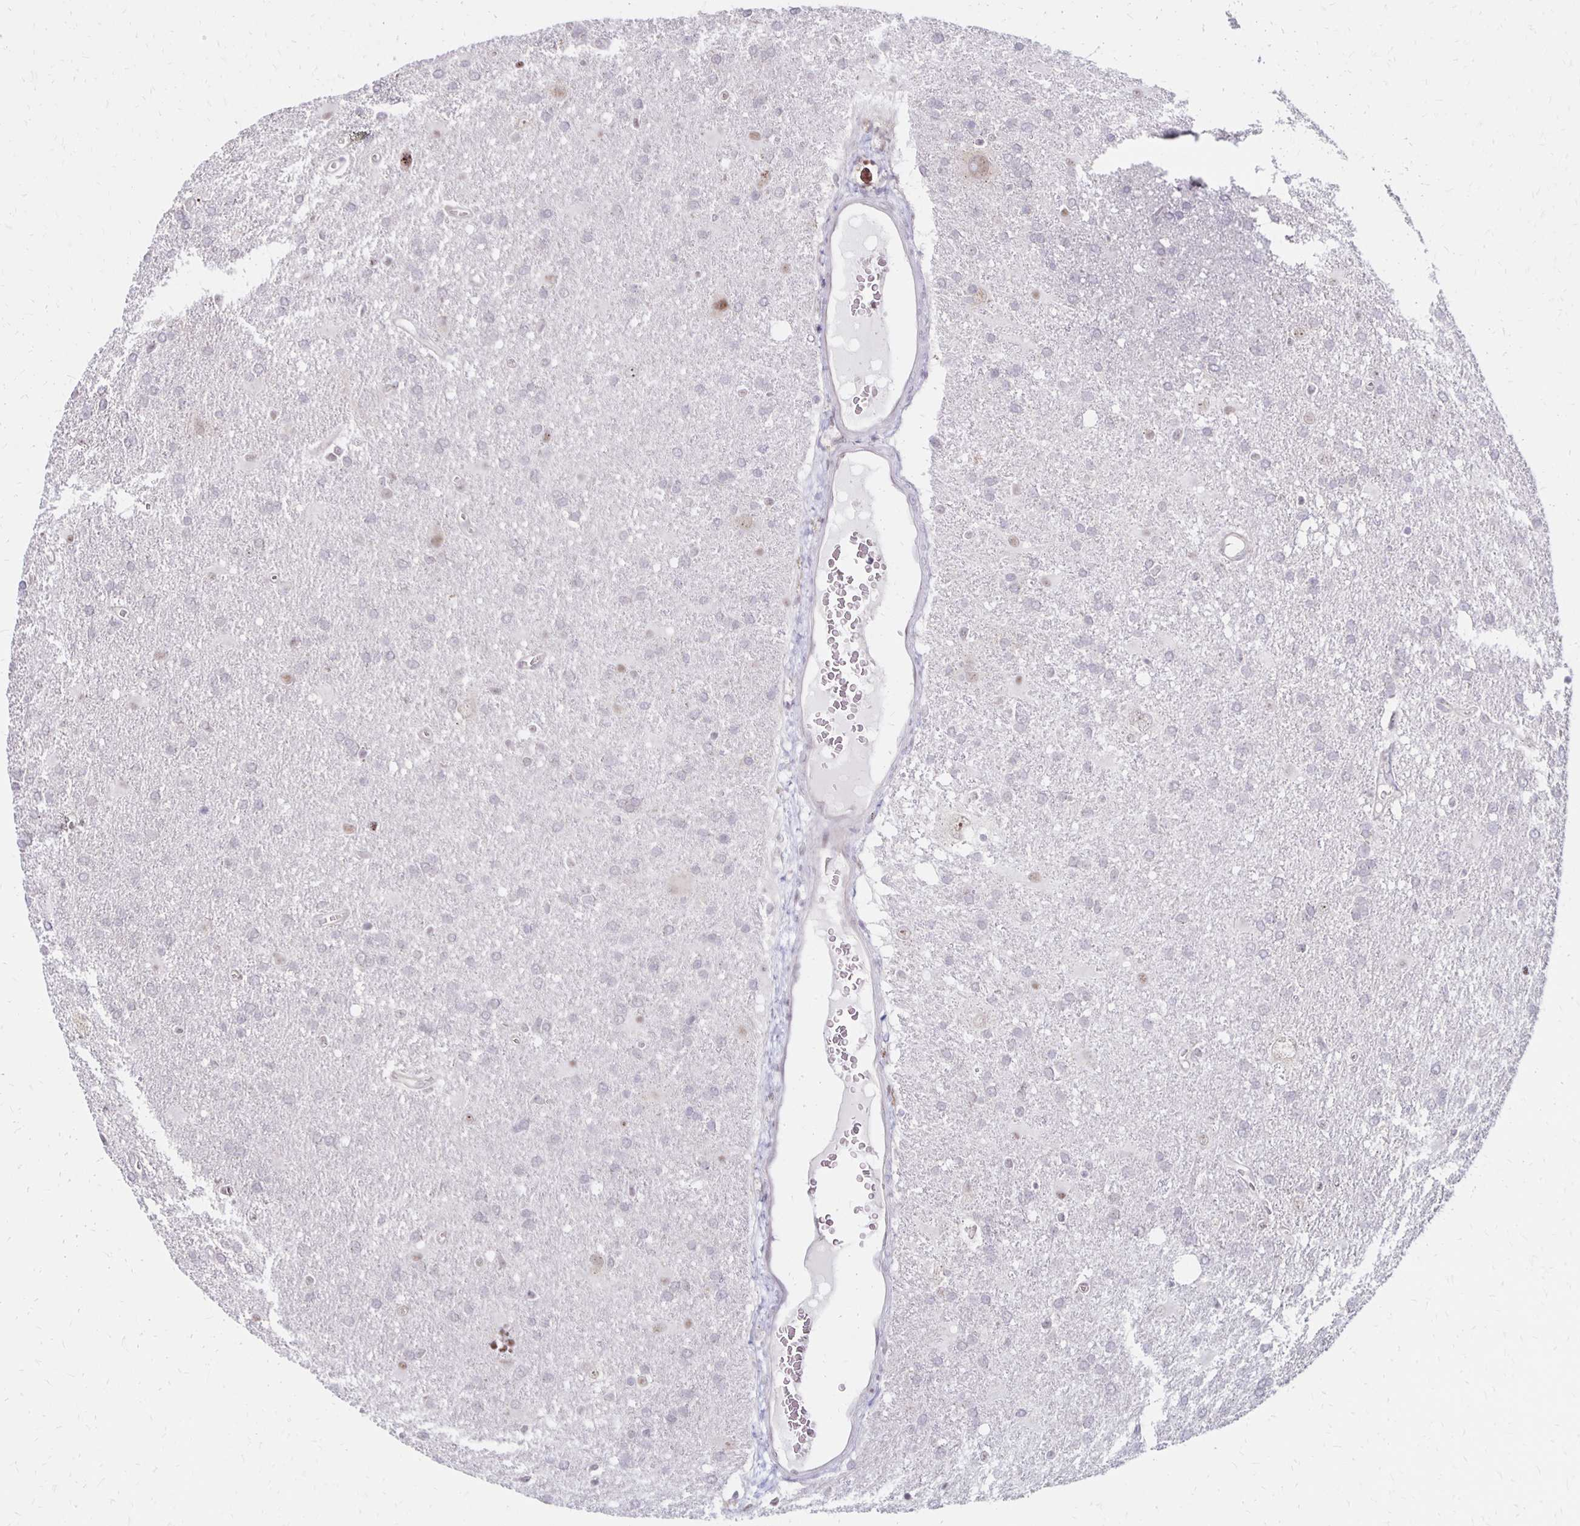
{"staining": {"intensity": "negative", "quantity": "none", "location": "none"}, "tissue": "glioma", "cell_type": "Tumor cells", "image_type": "cancer", "snomed": [{"axis": "morphology", "description": "Glioma, malignant, Low grade"}, {"axis": "topography", "description": "Brain"}], "caption": "Photomicrograph shows no significant protein expression in tumor cells of glioma.", "gene": "DAGLA", "patient": {"sex": "male", "age": 66}}